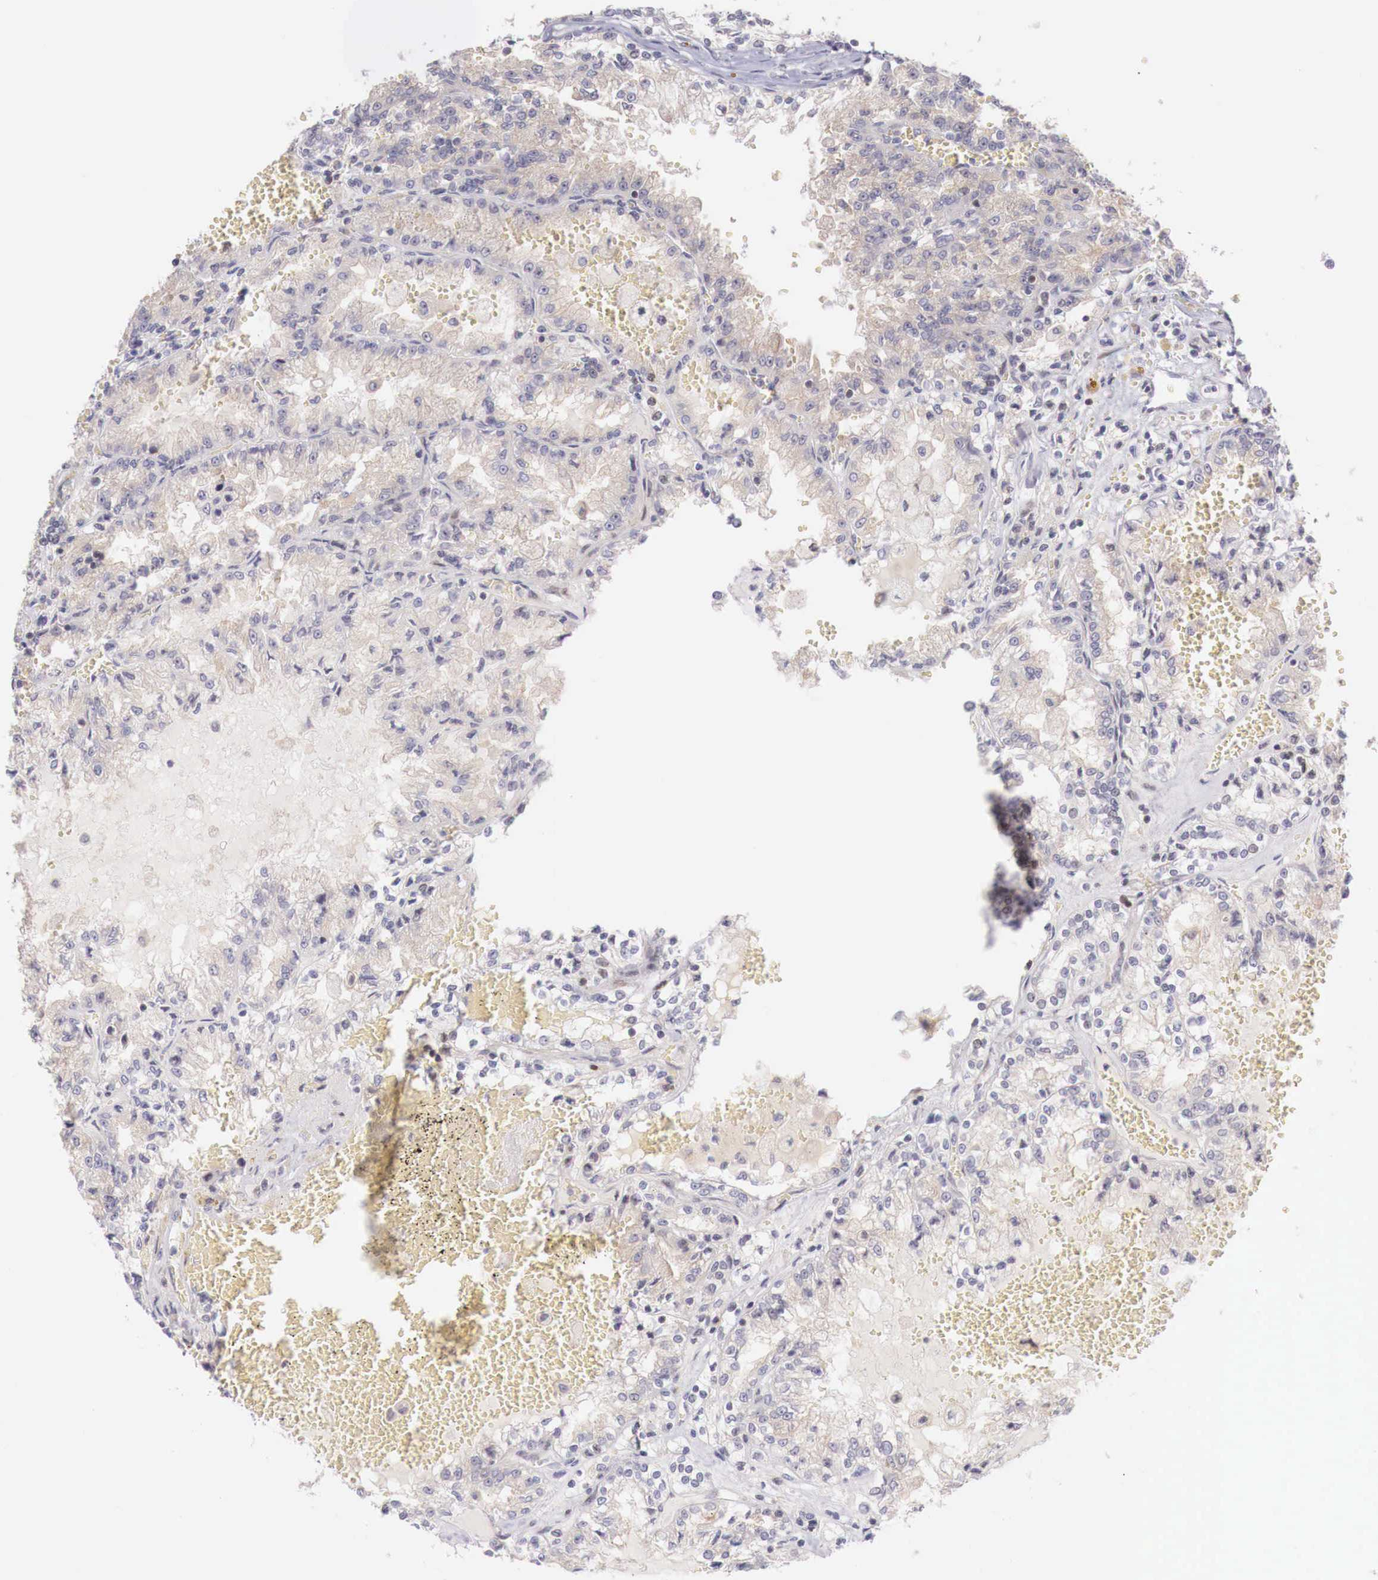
{"staining": {"intensity": "weak", "quantity": ">75%", "location": "none"}, "tissue": "renal cancer", "cell_type": "Tumor cells", "image_type": "cancer", "snomed": [{"axis": "morphology", "description": "Adenocarcinoma, NOS"}, {"axis": "topography", "description": "Kidney"}], "caption": "Immunohistochemical staining of renal cancer (adenocarcinoma) reveals weak None protein expression in about >75% of tumor cells.", "gene": "CLCN5", "patient": {"sex": "female", "age": 56}}